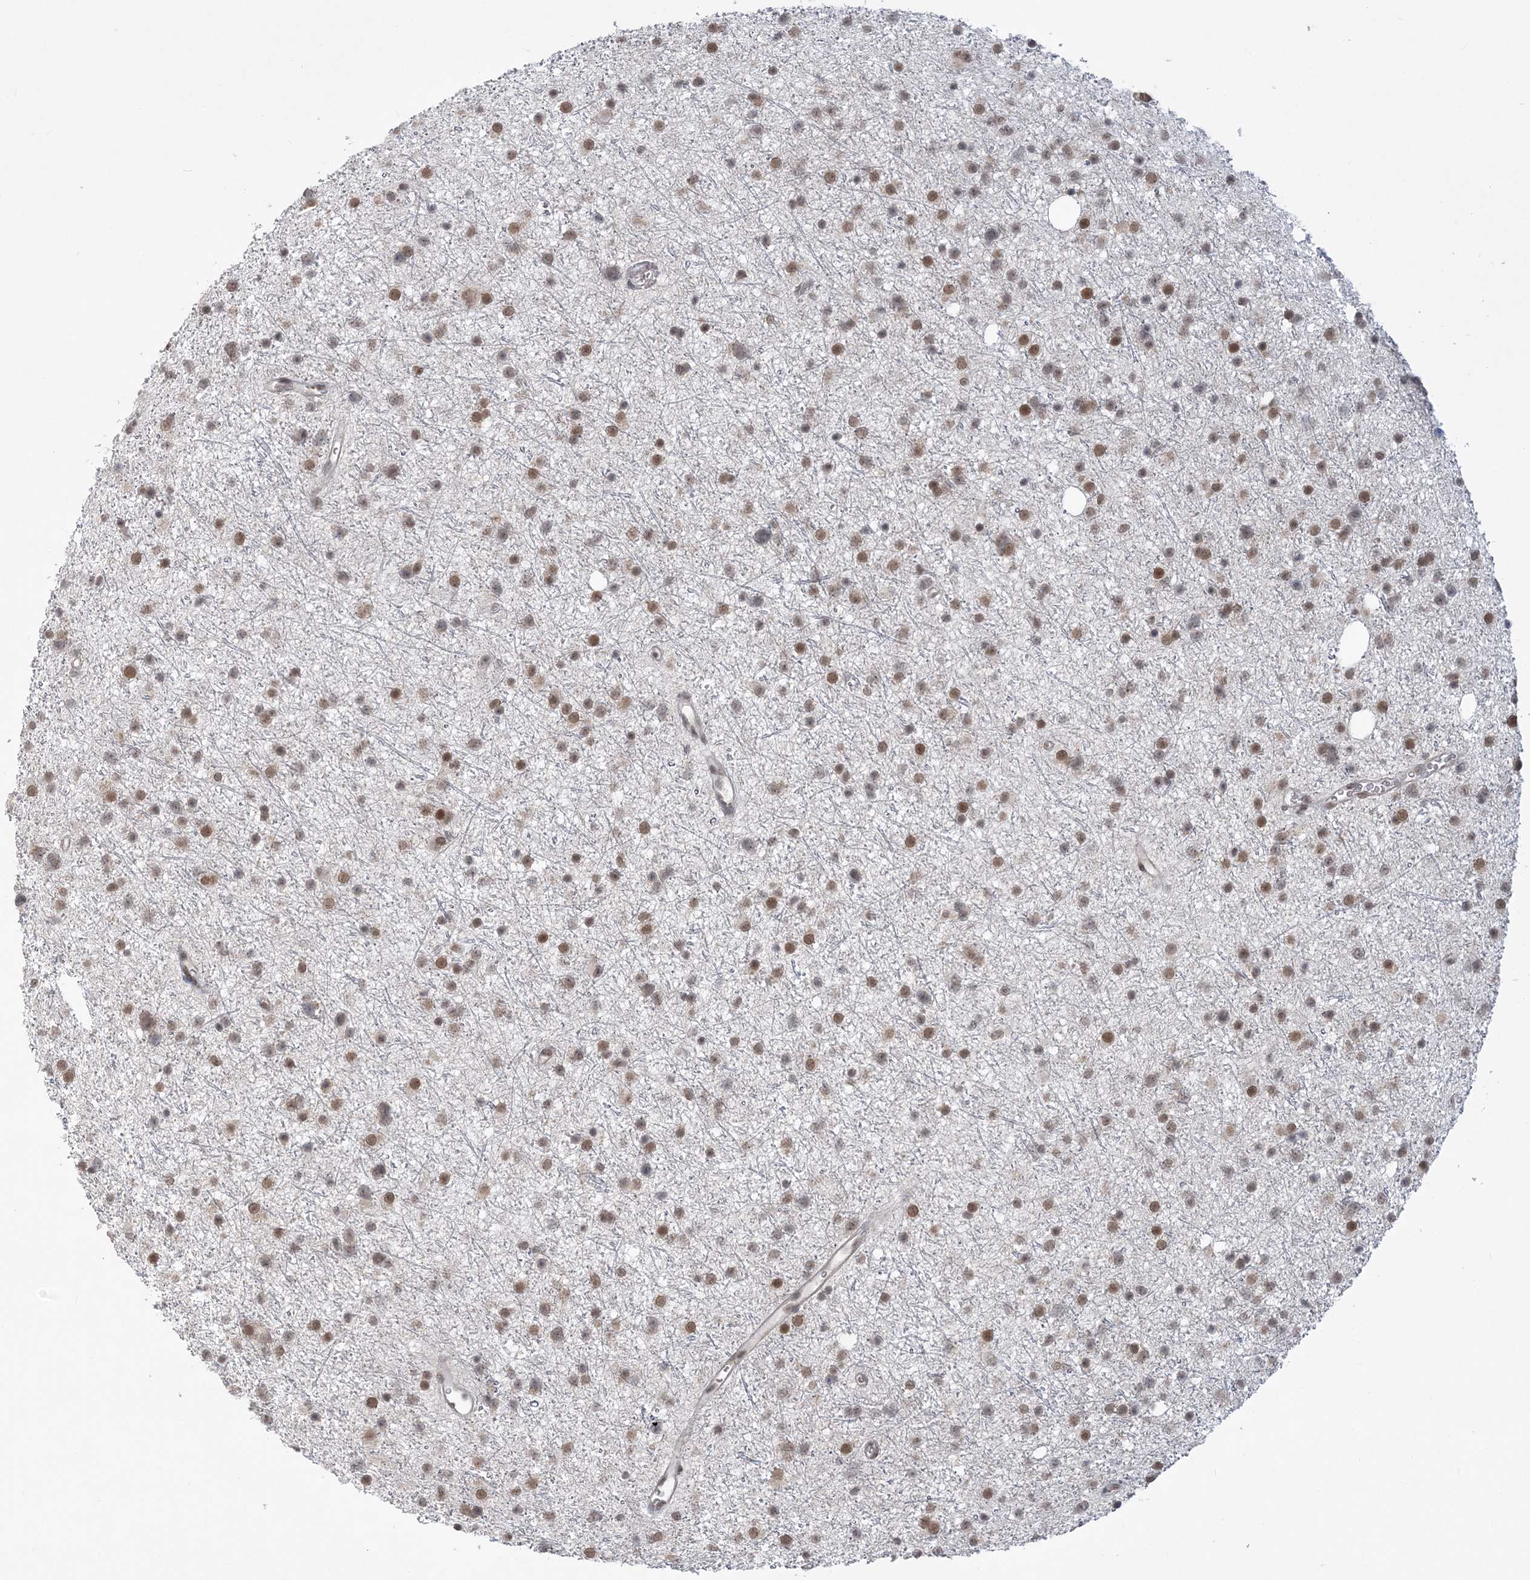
{"staining": {"intensity": "moderate", "quantity": ">75%", "location": "nuclear"}, "tissue": "glioma", "cell_type": "Tumor cells", "image_type": "cancer", "snomed": [{"axis": "morphology", "description": "Glioma, malignant, Low grade"}, {"axis": "topography", "description": "Cerebral cortex"}], "caption": "DAB immunohistochemical staining of glioma shows moderate nuclear protein staining in approximately >75% of tumor cells. (brown staining indicates protein expression, while blue staining denotes nuclei).", "gene": "WAC", "patient": {"sex": "female", "age": 39}}